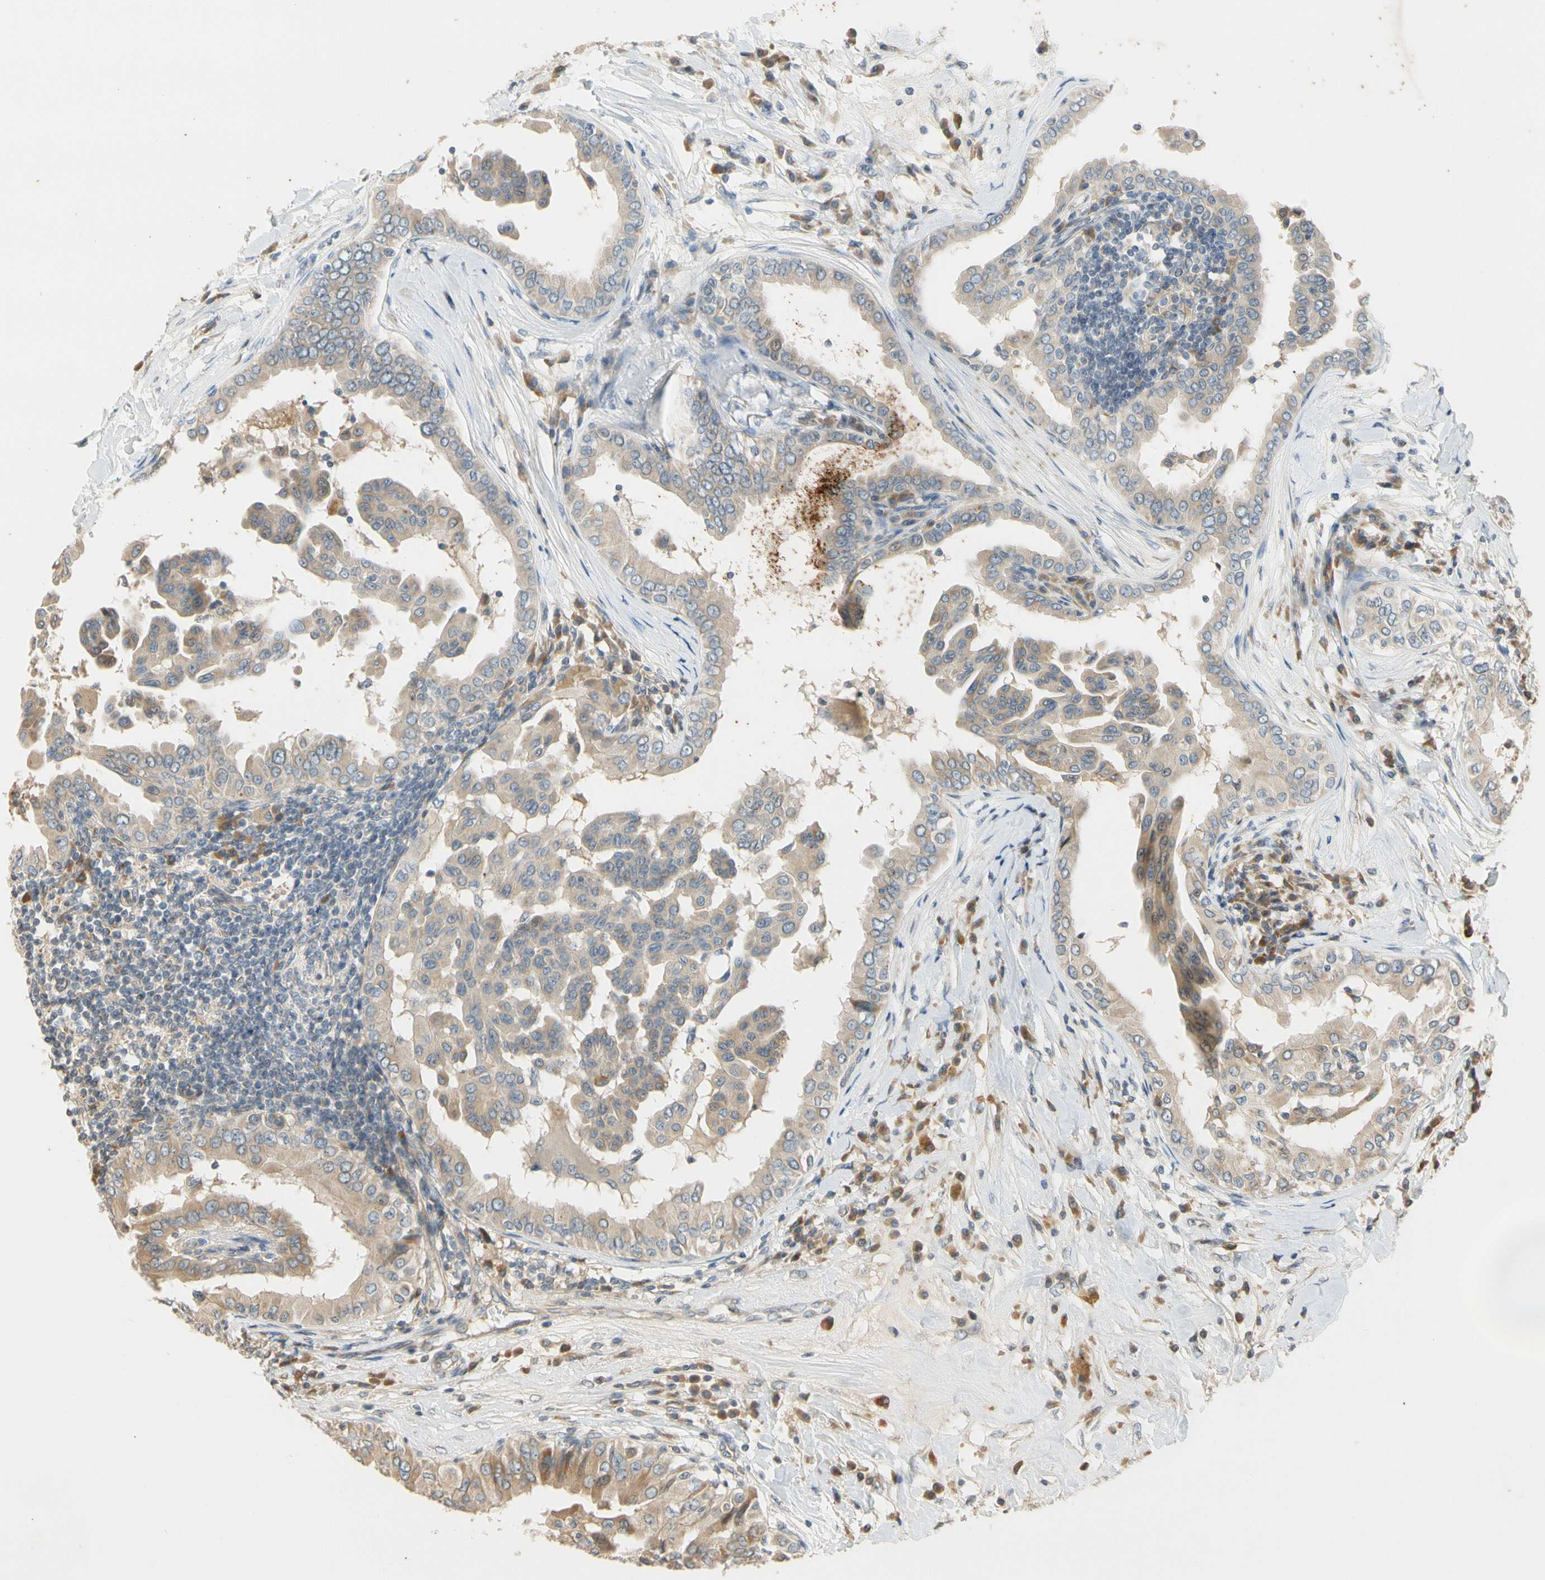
{"staining": {"intensity": "moderate", "quantity": ">75%", "location": "cytoplasmic/membranous"}, "tissue": "thyroid cancer", "cell_type": "Tumor cells", "image_type": "cancer", "snomed": [{"axis": "morphology", "description": "Papillary adenocarcinoma, NOS"}, {"axis": "topography", "description": "Thyroid gland"}], "caption": "IHC photomicrograph of neoplastic tissue: papillary adenocarcinoma (thyroid) stained using immunohistochemistry (IHC) displays medium levels of moderate protein expression localized specifically in the cytoplasmic/membranous of tumor cells, appearing as a cytoplasmic/membranous brown color.", "gene": "ATP2C1", "patient": {"sex": "male", "age": 33}}